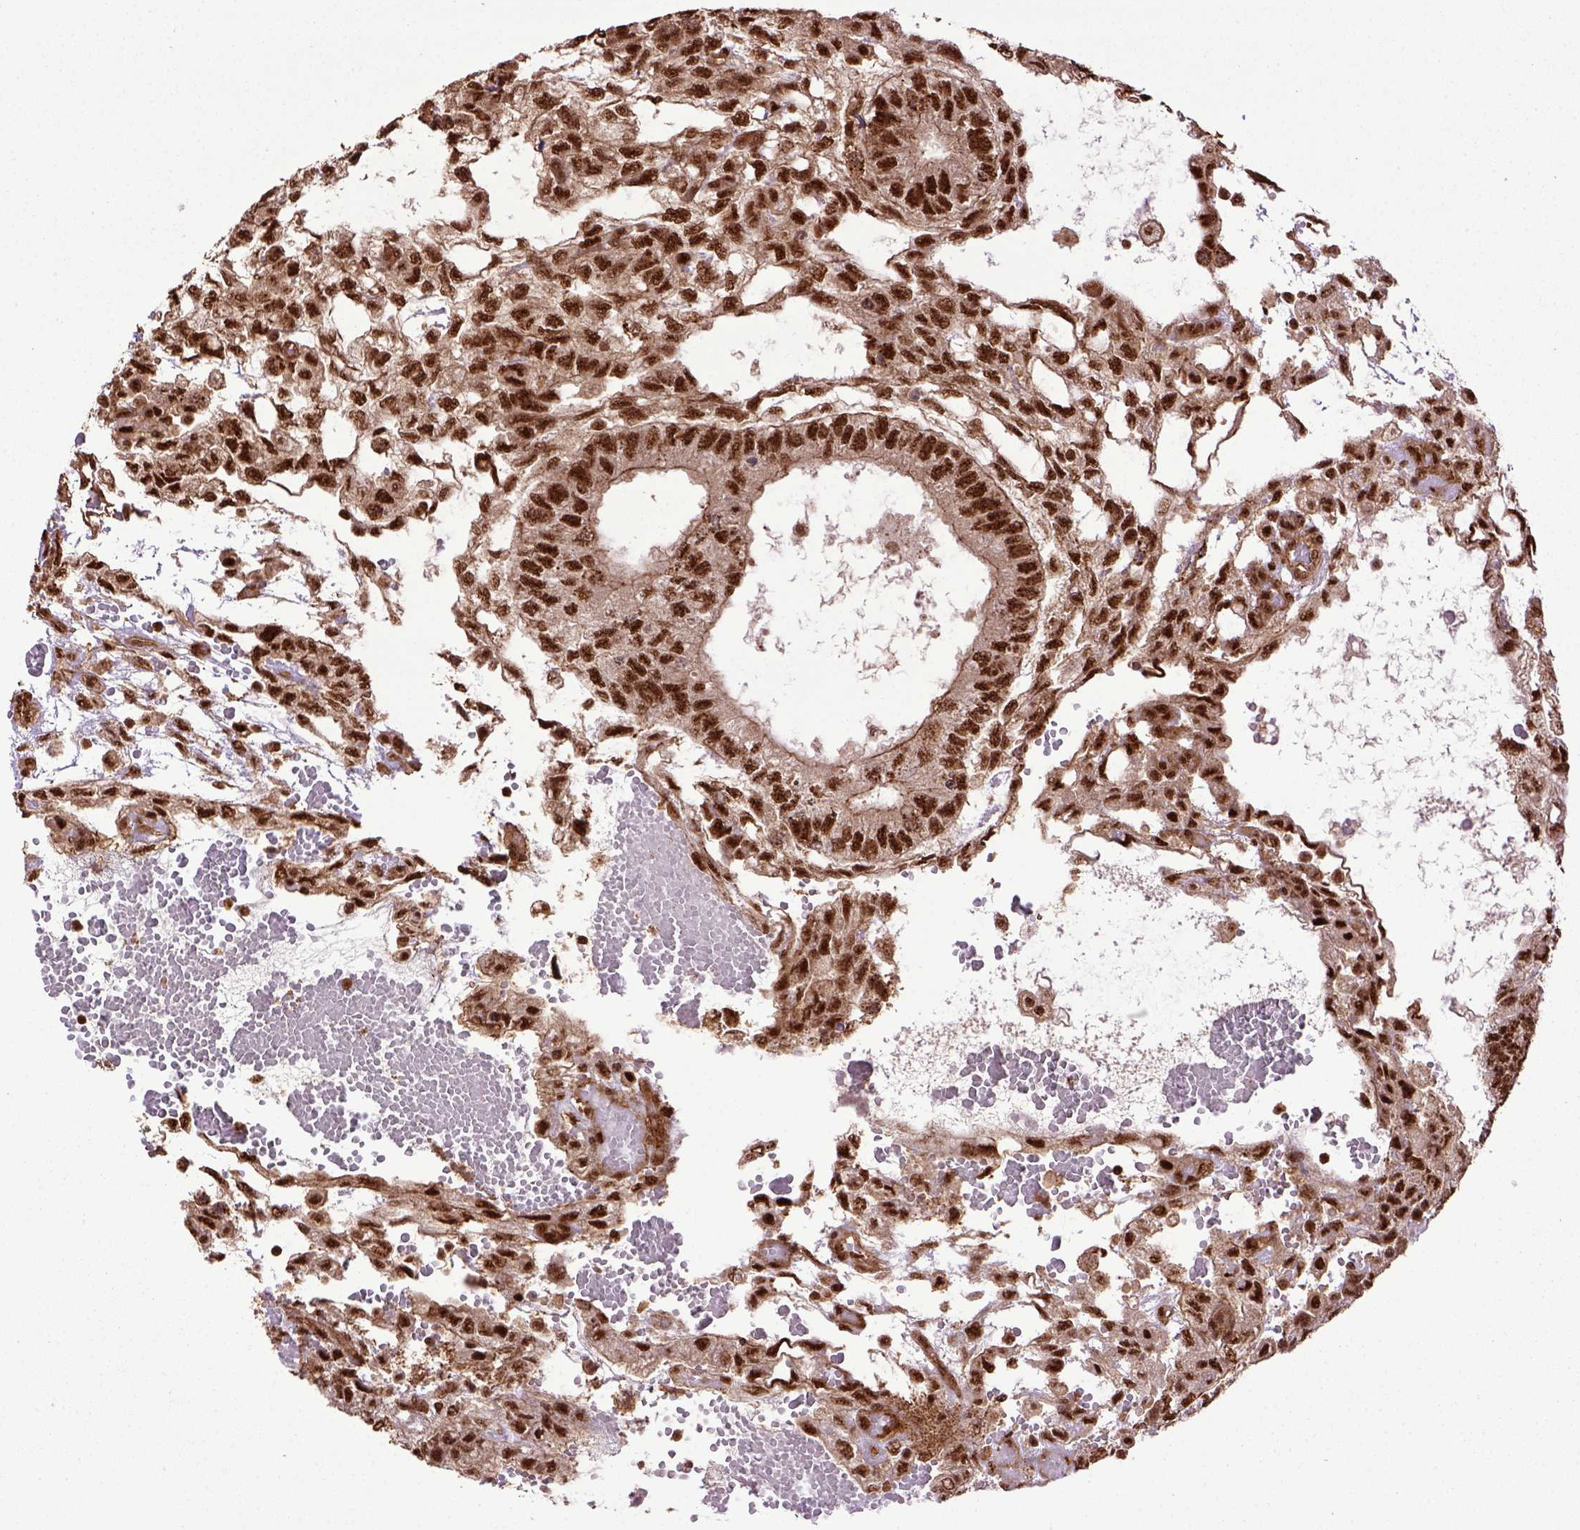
{"staining": {"intensity": "strong", "quantity": ">75%", "location": "nuclear"}, "tissue": "testis cancer", "cell_type": "Tumor cells", "image_type": "cancer", "snomed": [{"axis": "morphology", "description": "Carcinoma, Embryonal, NOS"}, {"axis": "topography", "description": "Testis"}], "caption": "About >75% of tumor cells in testis cancer (embryonal carcinoma) reveal strong nuclear protein positivity as visualized by brown immunohistochemical staining.", "gene": "PPIG", "patient": {"sex": "male", "age": 32}}